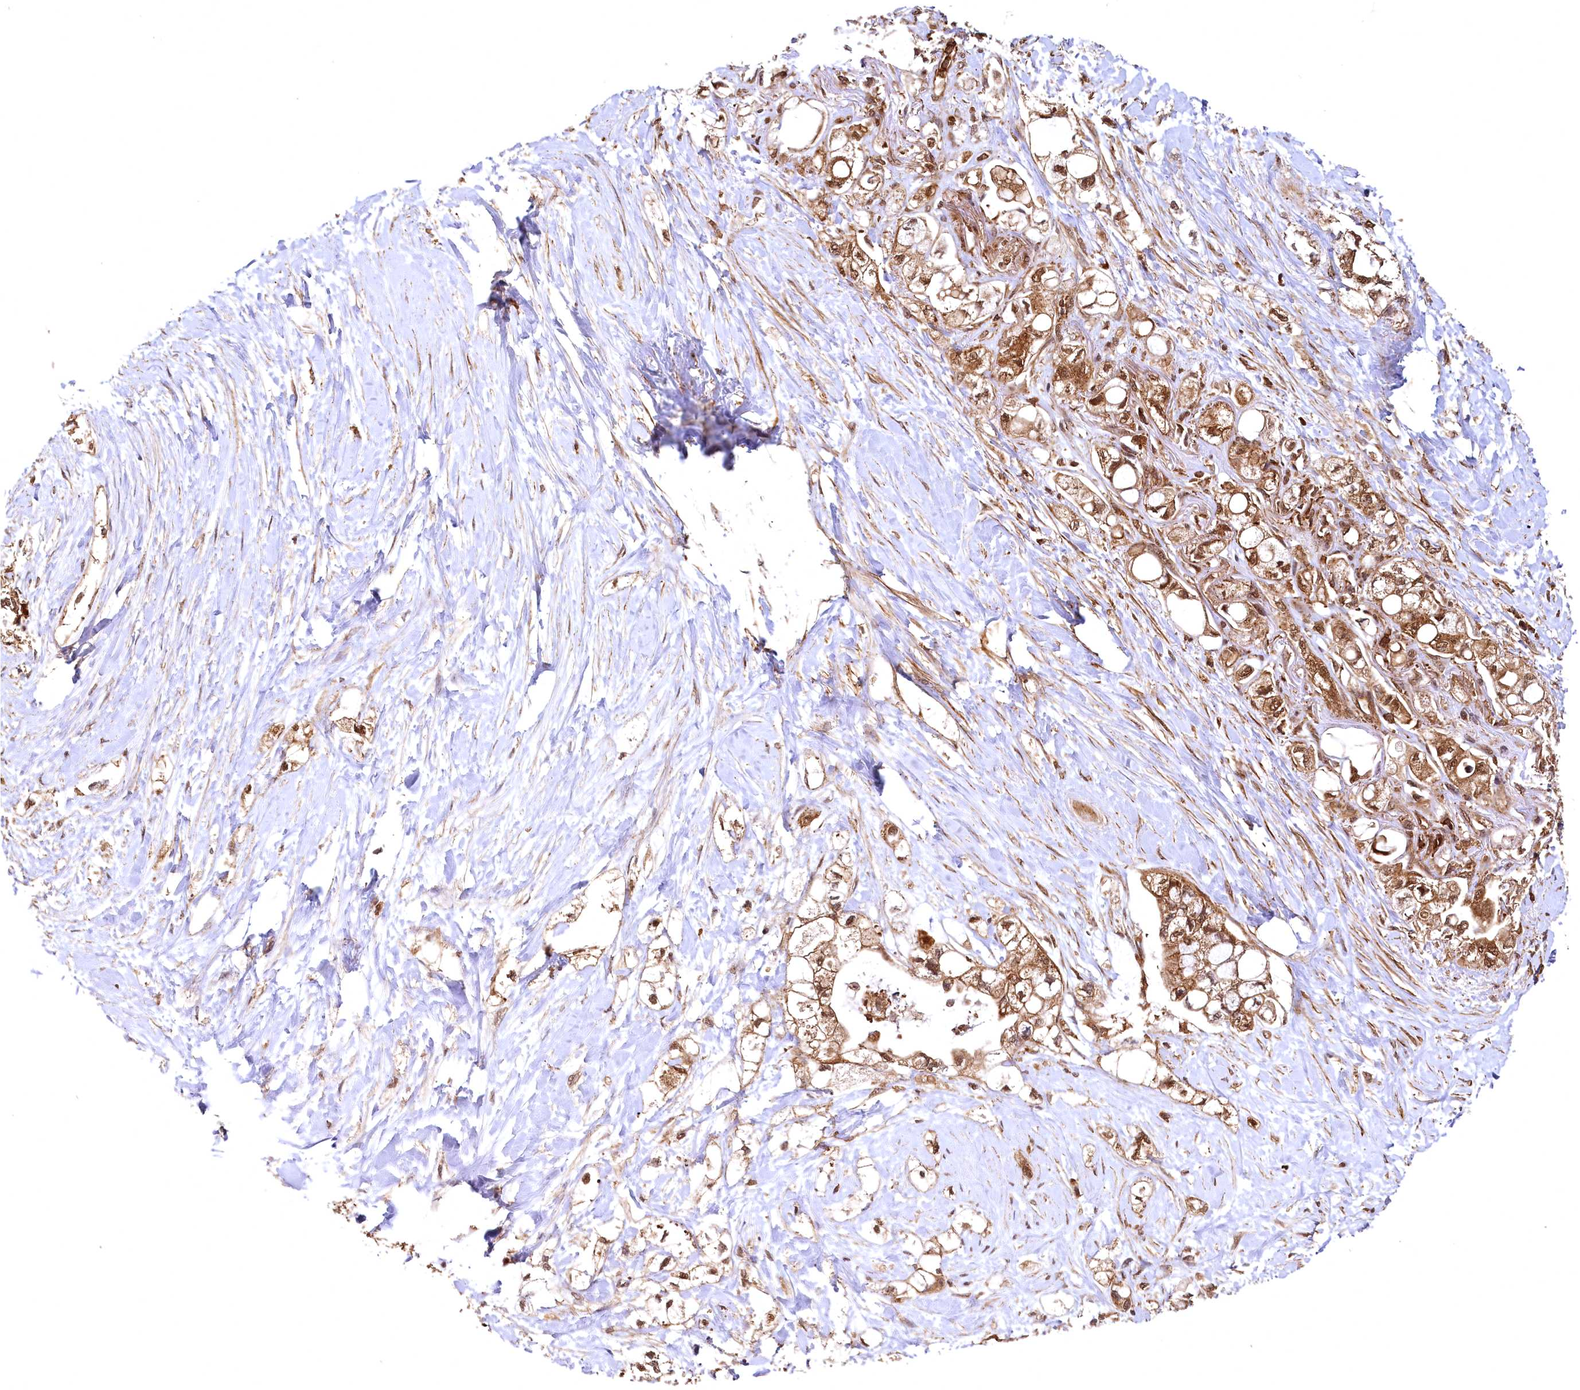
{"staining": {"intensity": "moderate", "quantity": ">75%", "location": "cytoplasmic/membranous,nuclear"}, "tissue": "pancreatic cancer", "cell_type": "Tumor cells", "image_type": "cancer", "snomed": [{"axis": "morphology", "description": "Adenocarcinoma, NOS"}, {"axis": "topography", "description": "Pancreas"}], "caption": "DAB immunohistochemical staining of human adenocarcinoma (pancreatic) shows moderate cytoplasmic/membranous and nuclear protein staining in about >75% of tumor cells.", "gene": "STUB1", "patient": {"sex": "male", "age": 70}}